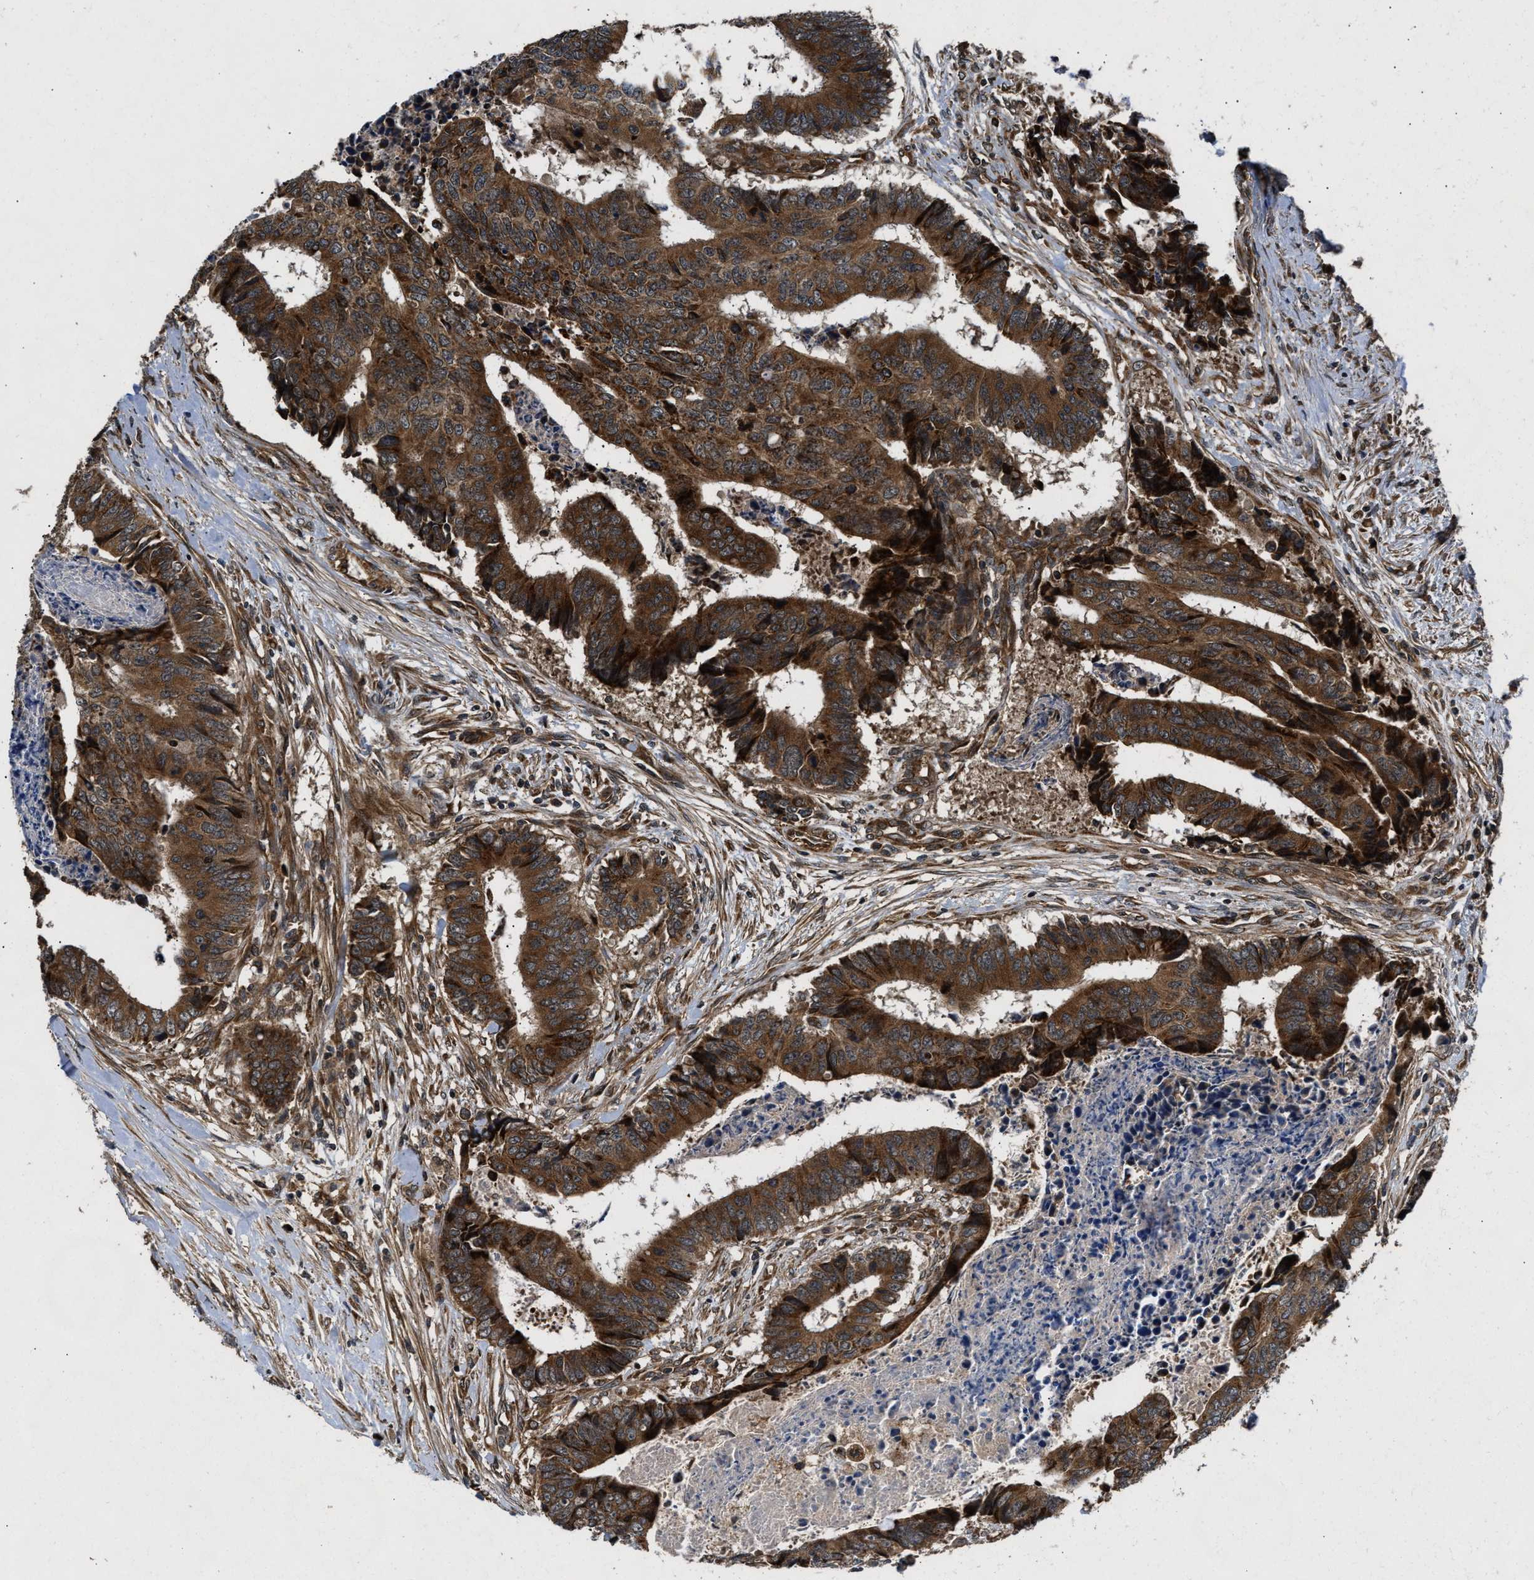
{"staining": {"intensity": "strong", "quantity": ">75%", "location": "cytoplasmic/membranous"}, "tissue": "colorectal cancer", "cell_type": "Tumor cells", "image_type": "cancer", "snomed": [{"axis": "morphology", "description": "Adenocarcinoma, NOS"}, {"axis": "topography", "description": "Rectum"}], "caption": "Immunohistochemistry (IHC) (DAB (3,3'-diaminobenzidine)) staining of human colorectal cancer reveals strong cytoplasmic/membranous protein positivity in approximately >75% of tumor cells.", "gene": "PNPLA8", "patient": {"sex": "male", "age": 84}}